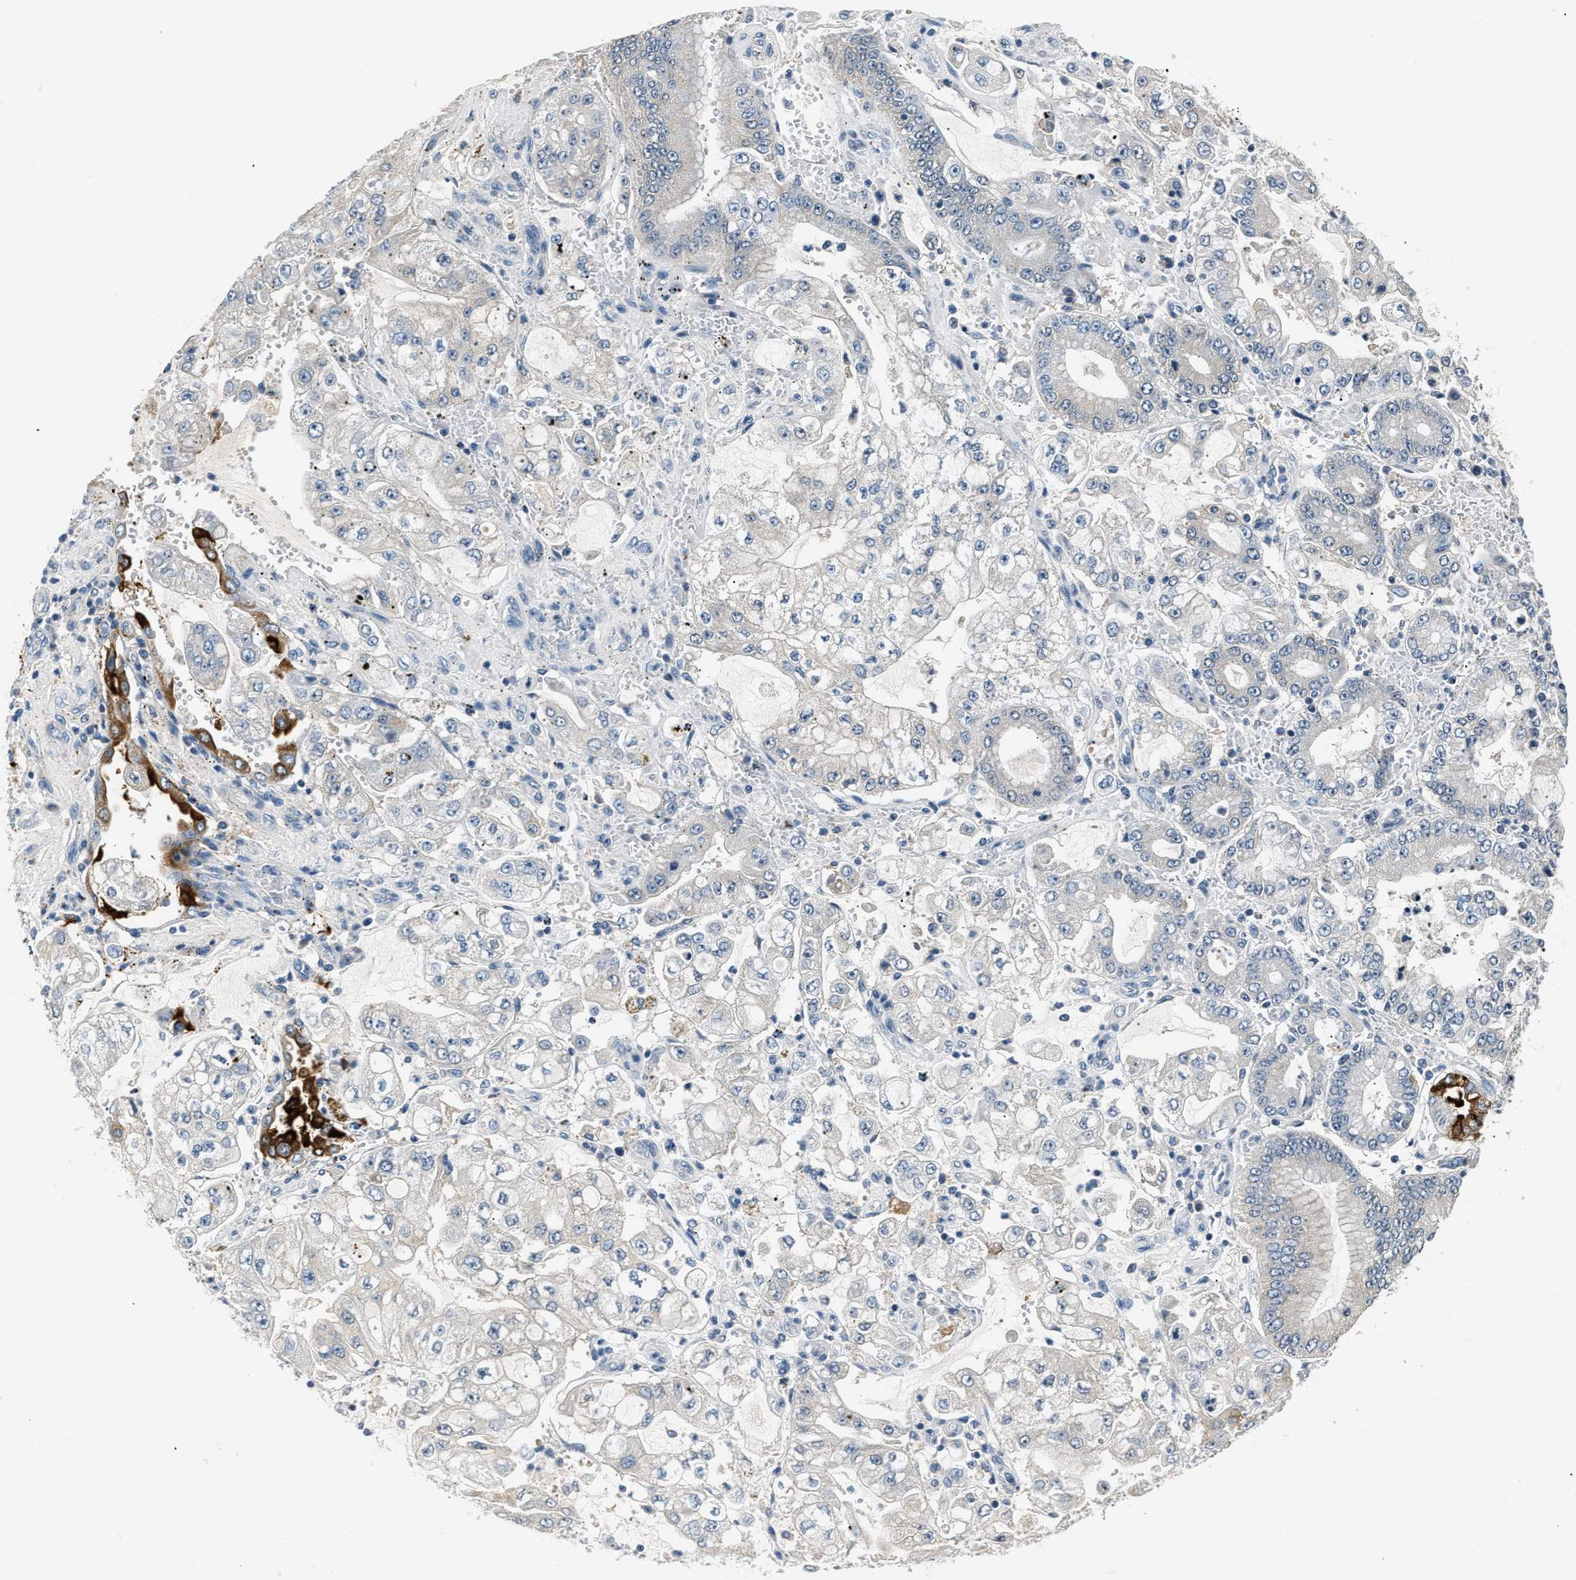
{"staining": {"intensity": "negative", "quantity": "none", "location": "none"}, "tissue": "stomach cancer", "cell_type": "Tumor cells", "image_type": "cancer", "snomed": [{"axis": "morphology", "description": "Adenocarcinoma, NOS"}, {"axis": "topography", "description": "Stomach"}], "caption": "Tumor cells are negative for brown protein staining in stomach cancer (adenocarcinoma). Brightfield microscopy of IHC stained with DAB (brown) and hematoxylin (blue), captured at high magnification.", "gene": "INHA", "patient": {"sex": "male", "age": 76}}